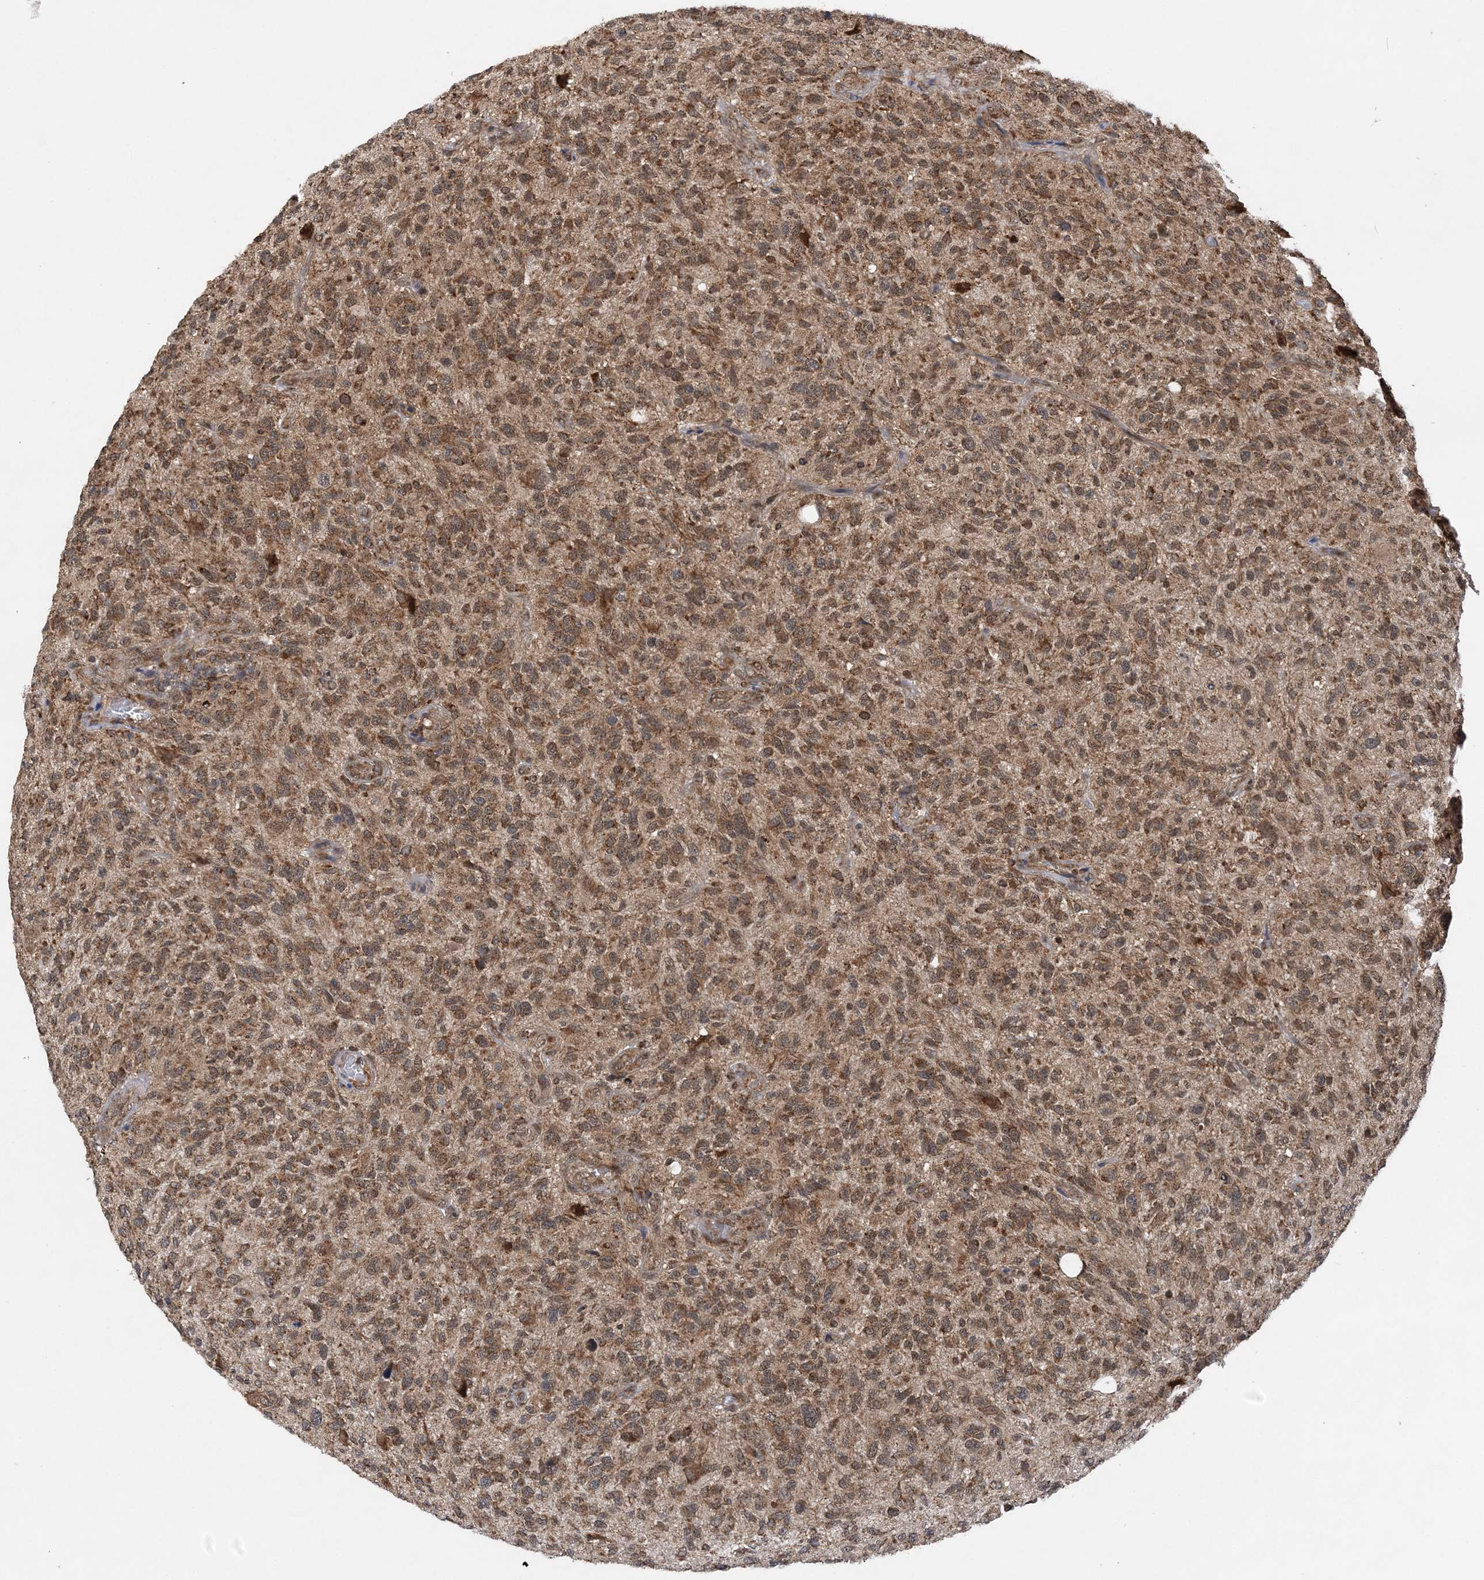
{"staining": {"intensity": "moderate", "quantity": ">75%", "location": "cytoplasmic/membranous"}, "tissue": "glioma", "cell_type": "Tumor cells", "image_type": "cancer", "snomed": [{"axis": "morphology", "description": "Glioma, malignant, High grade"}, {"axis": "topography", "description": "Brain"}], "caption": "Protein expression analysis of human malignant glioma (high-grade) reveals moderate cytoplasmic/membranous expression in about >75% of tumor cells. The protein of interest is shown in brown color, while the nuclei are stained blue.", "gene": "PCBP1", "patient": {"sex": "male", "age": 47}}